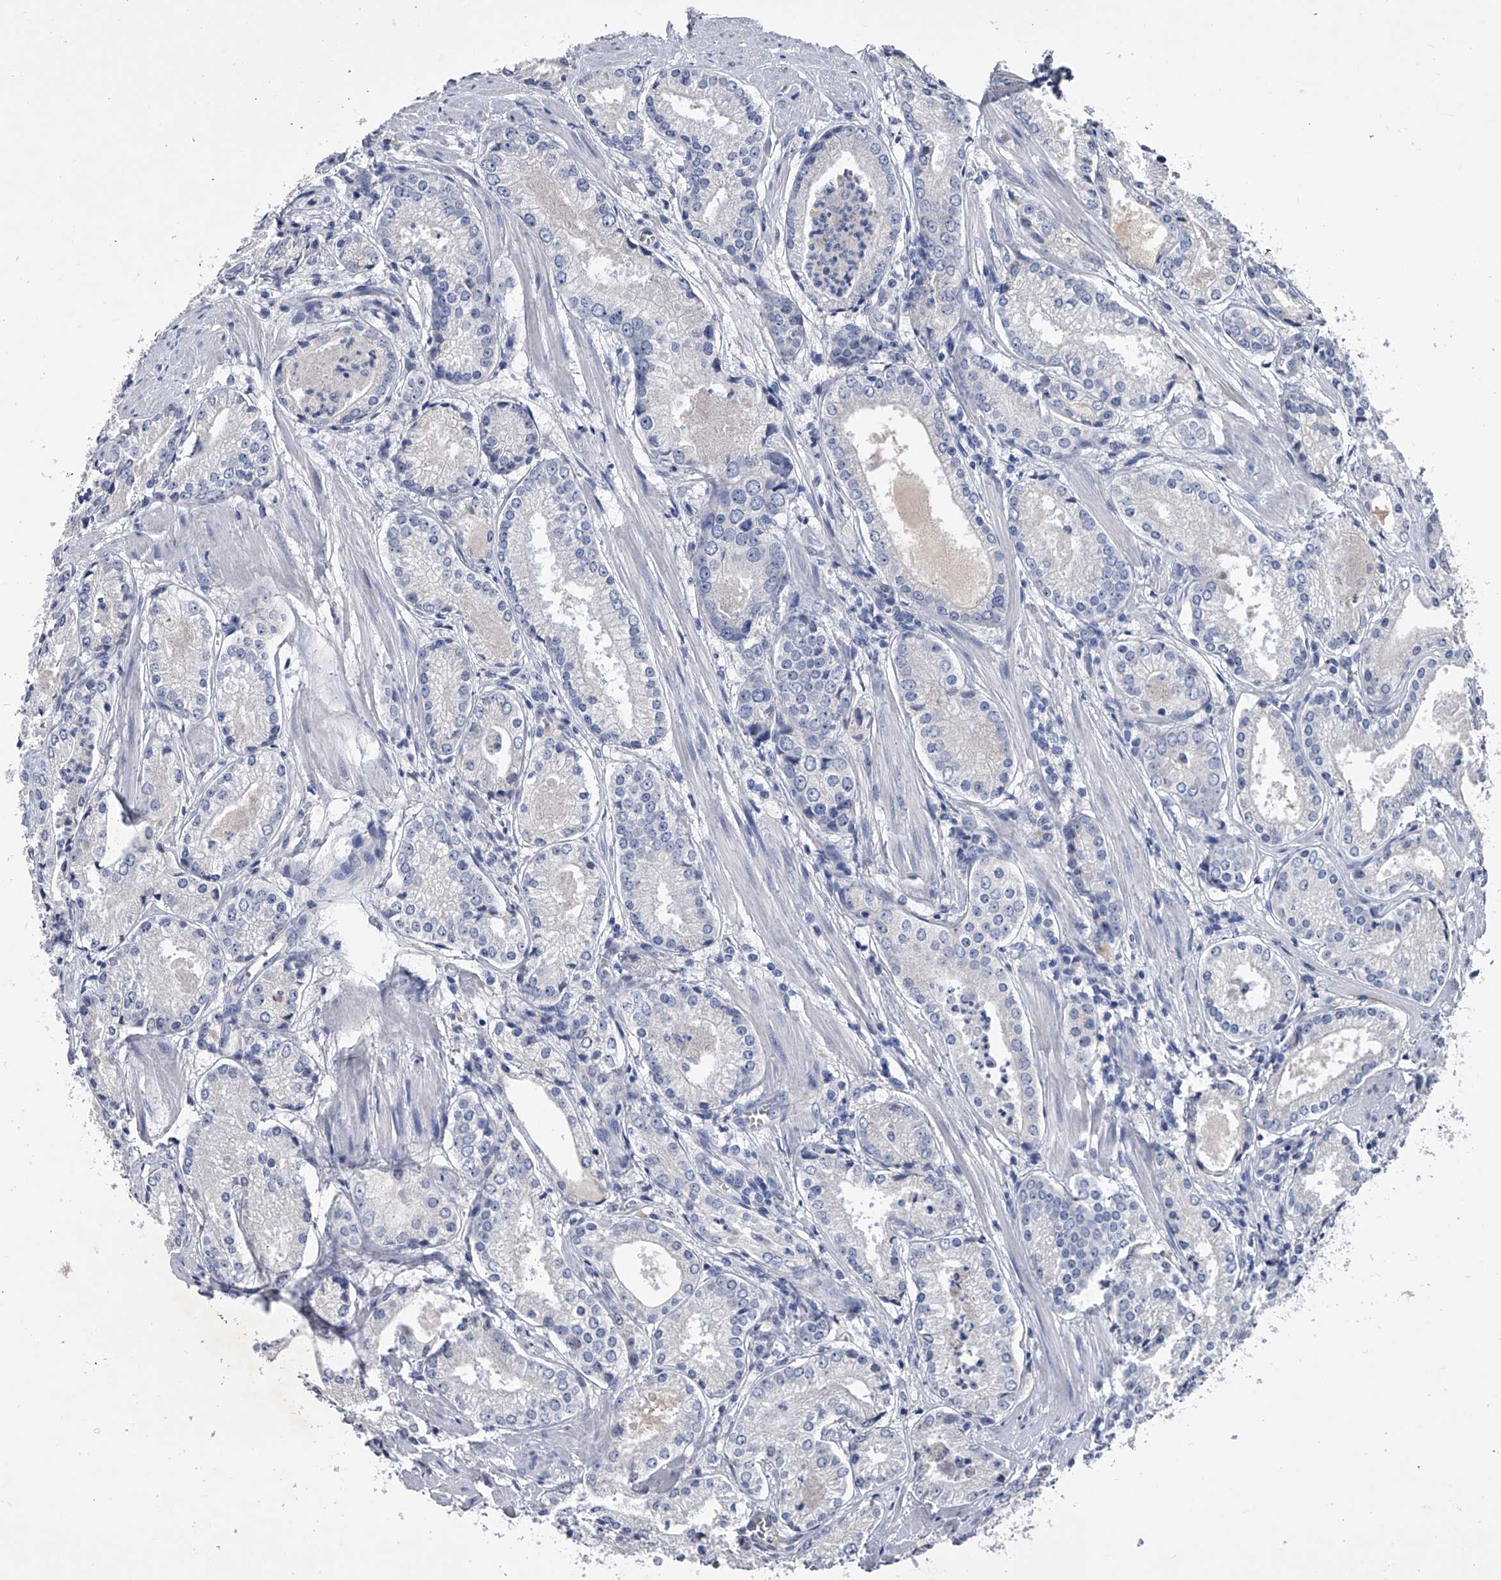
{"staining": {"intensity": "negative", "quantity": "none", "location": "none"}, "tissue": "prostate cancer", "cell_type": "Tumor cells", "image_type": "cancer", "snomed": [{"axis": "morphology", "description": "Adenocarcinoma, Low grade"}, {"axis": "topography", "description": "Prostate"}], "caption": "DAB (3,3'-diaminobenzidine) immunohistochemical staining of human prostate cancer reveals no significant staining in tumor cells. Brightfield microscopy of IHC stained with DAB (3,3'-diaminobenzidine) (brown) and hematoxylin (blue), captured at high magnification.", "gene": "EFCAB7", "patient": {"sex": "male", "age": 54}}